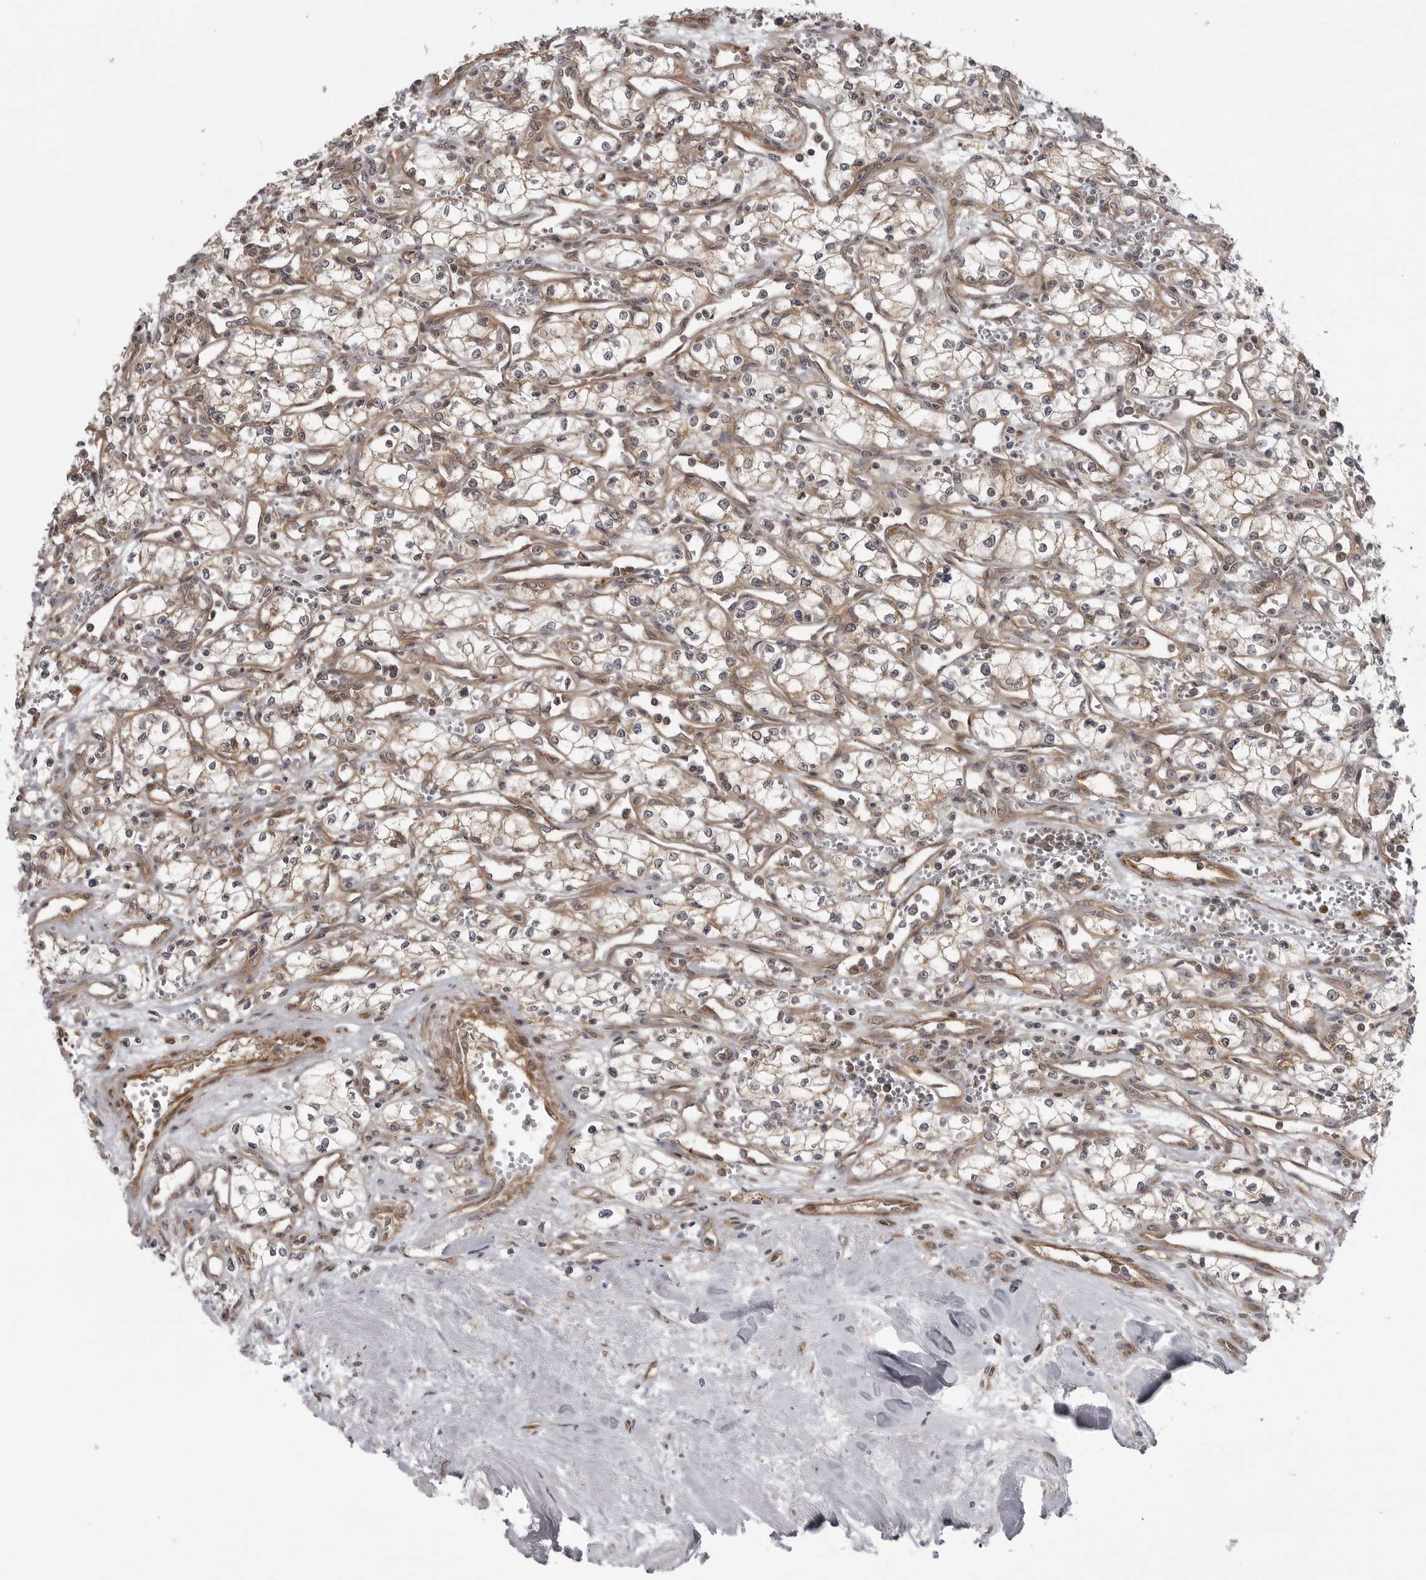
{"staining": {"intensity": "weak", "quantity": "25%-75%", "location": "cytoplasmic/membranous"}, "tissue": "renal cancer", "cell_type": "Tumor cells", "image_type": "cancer", "snomed": [{"axis": "morphology", "description": "Adenocarcinoma, NOS"}, {"axis": "topography", "description": "Kidney"}], "caption": "Renal cancer (adenocarcinoma) tissue demonstrates weak cytoplasmic/membranous expression in about 25%-75% of tumor cells Ihc stains the protein in brown and the nuclei are stained blue.", "gene": "LRRC45", "patient": {"sex": "male", "age": 59}}